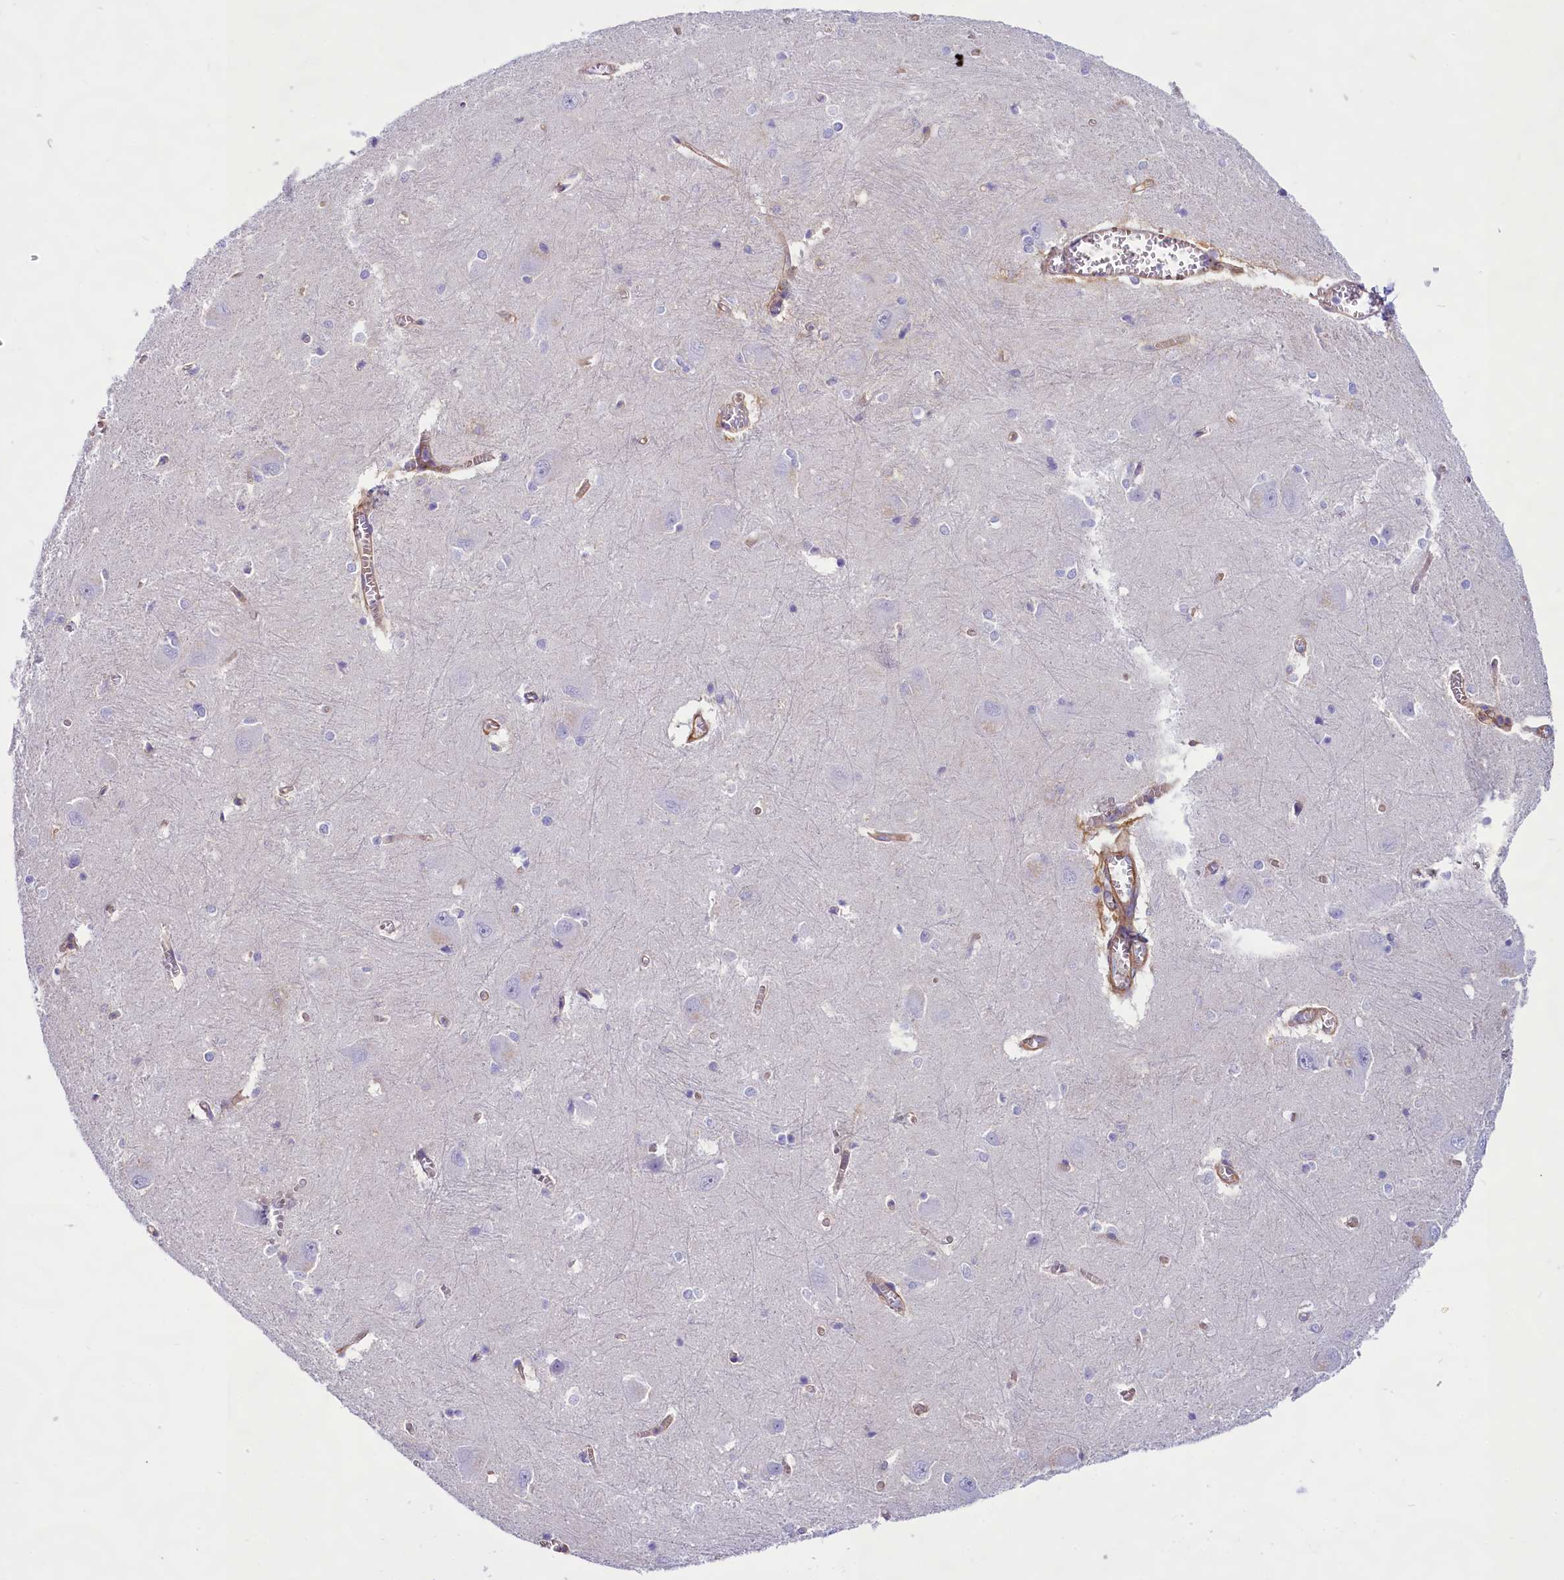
{"staining": {"intensity": "negative", "quantity": "none", "location": "none"}, "tissue": "caudate", "cell_type": "Glial cells", "image_type": "normal", "snomed": [{"axis": "morphology", "description": "Normal tissue, NOS"}, {"axis": "topography", "description": "Lateral ventricle wall"}], "caption": "Immunohistochemical staining of normal caudate shows no significant expression in glial cells. (Immunohistochemistry (ihc), brightfield microscopy, high magnification).", "gene": "CD99", "patient": {"sex": "male", "age": 37}}